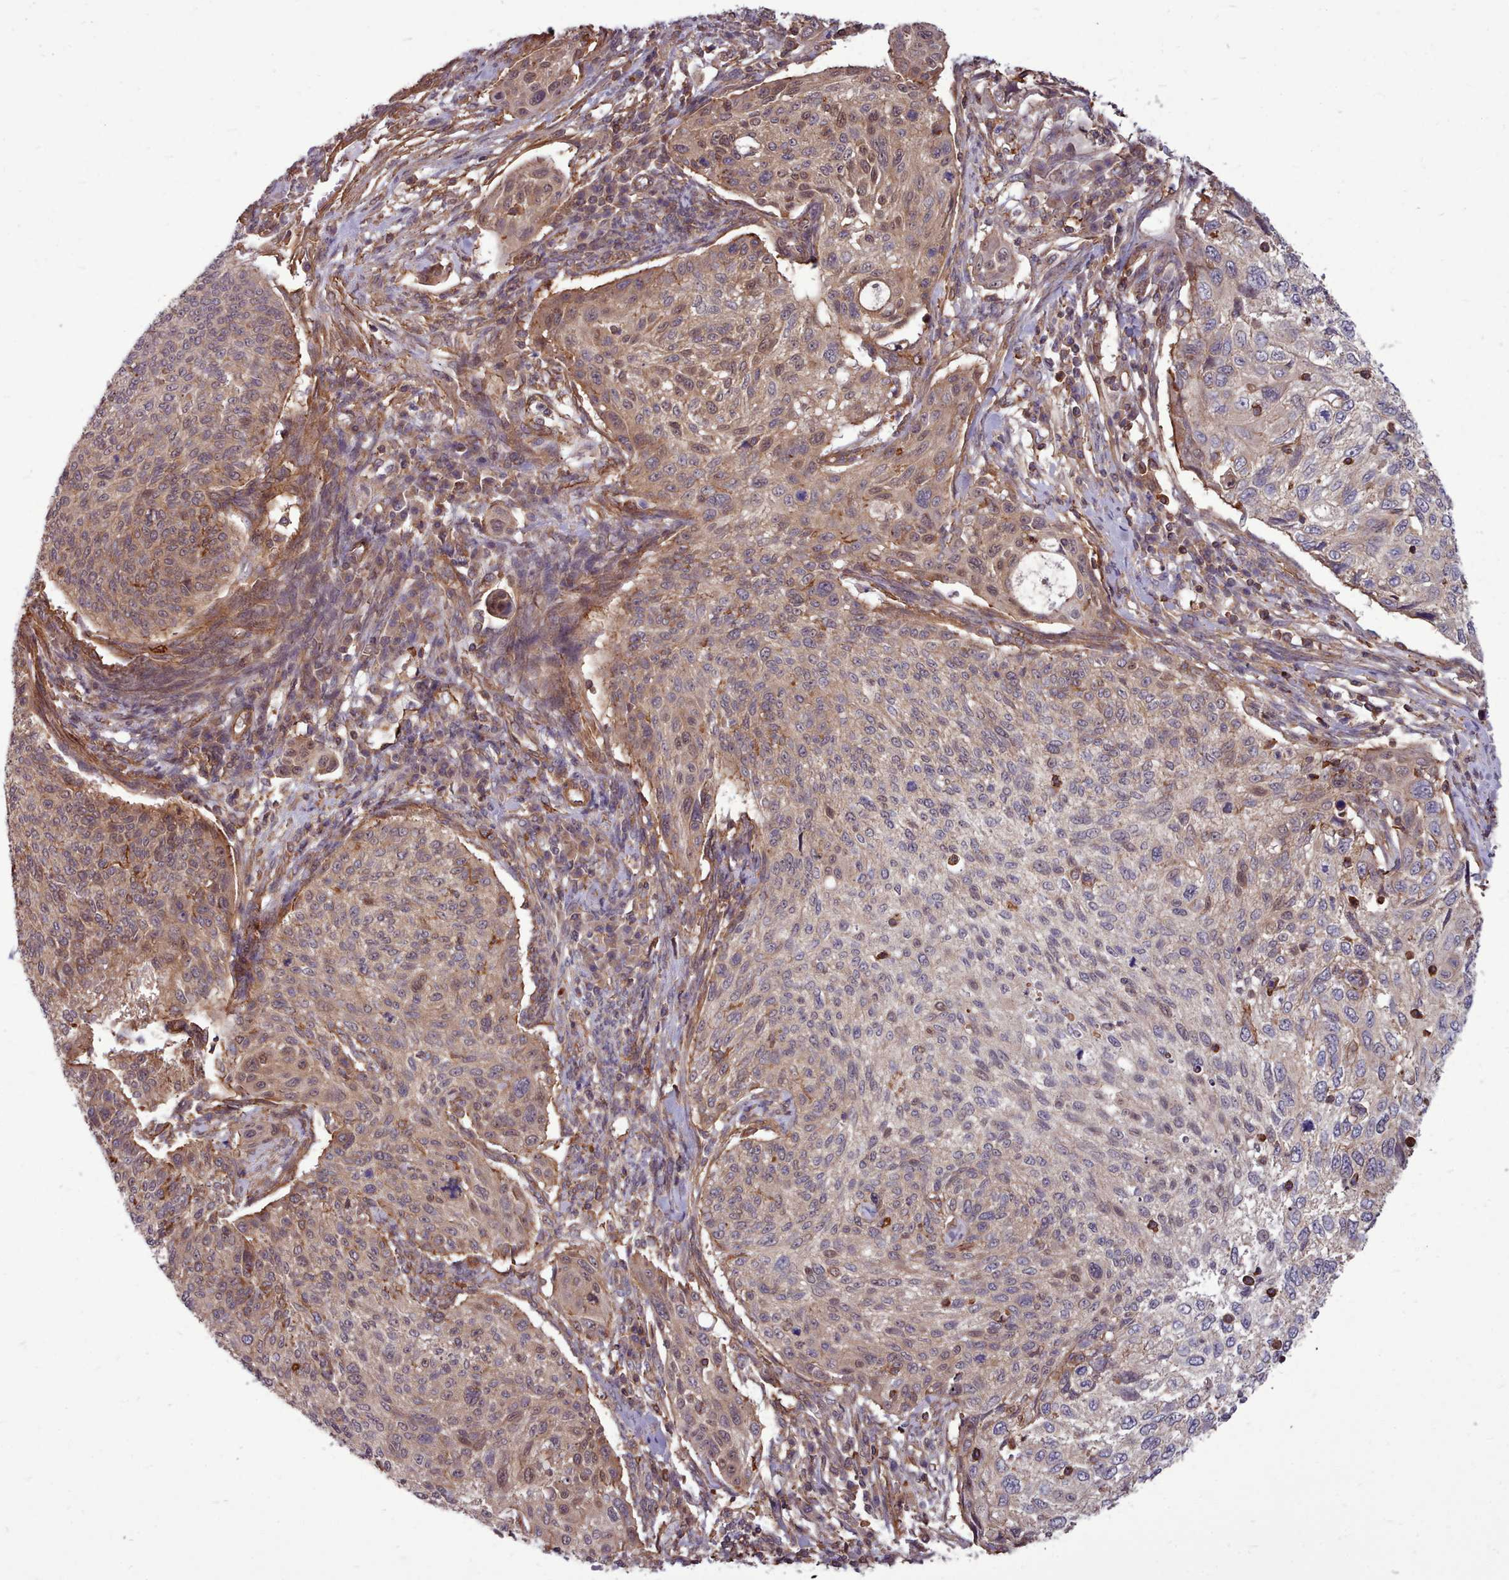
{"staining": {"intensity": "weak", "quantity": "25%-75%", "location": "cytoplasmic/membranous"}, "tissue": "cervical cancer", "cell_type": "Tumor cells", "image_type": "cancer", "snomed": [{"axis": "morphology", "description": "Squamous cell carcinoma, NOS"}, {"axis": "topography", "description": "Cervix"}], "caption": "Protein expression analysis of cervical cancer displays weak cytoplasmic/membranous expression in approximately 25%-75% of tumor cells.", "gene": "STUB1", "patient": {"sex": "female", "age": 70}}